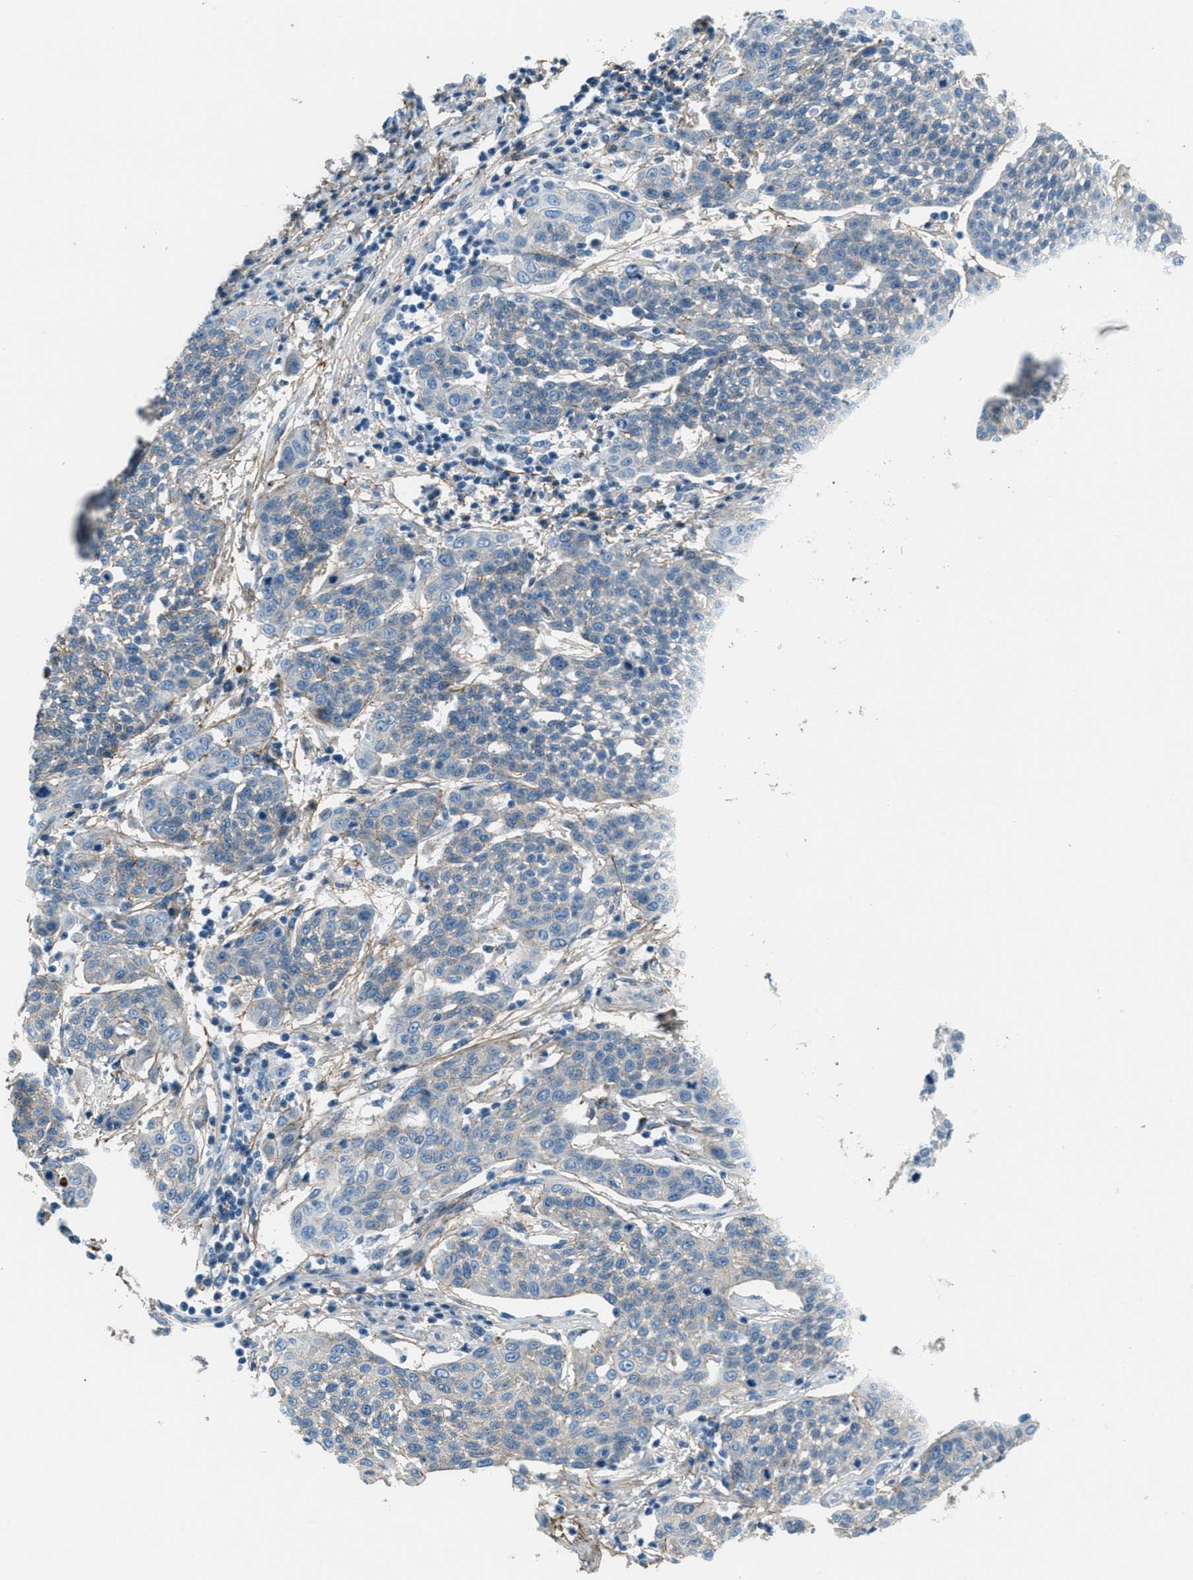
{"staining": {"intensity": "negative", "quantity": "none", "location": "none"}, "tissue": "cervical cancer", "cell_type": "Tumor cells", "image_type": "cancer", "snomed": [{"axis": "morphology", "description": "Squamous cell carcinoma, NOS"}, {"axis": "topography", "description": "Cervix"}], "caption": "Protein analysis of cervical cancer displays no significant expression in tumor cells.", "gene": "FBN1", "patient": {"sex": "female", "age": 34}}